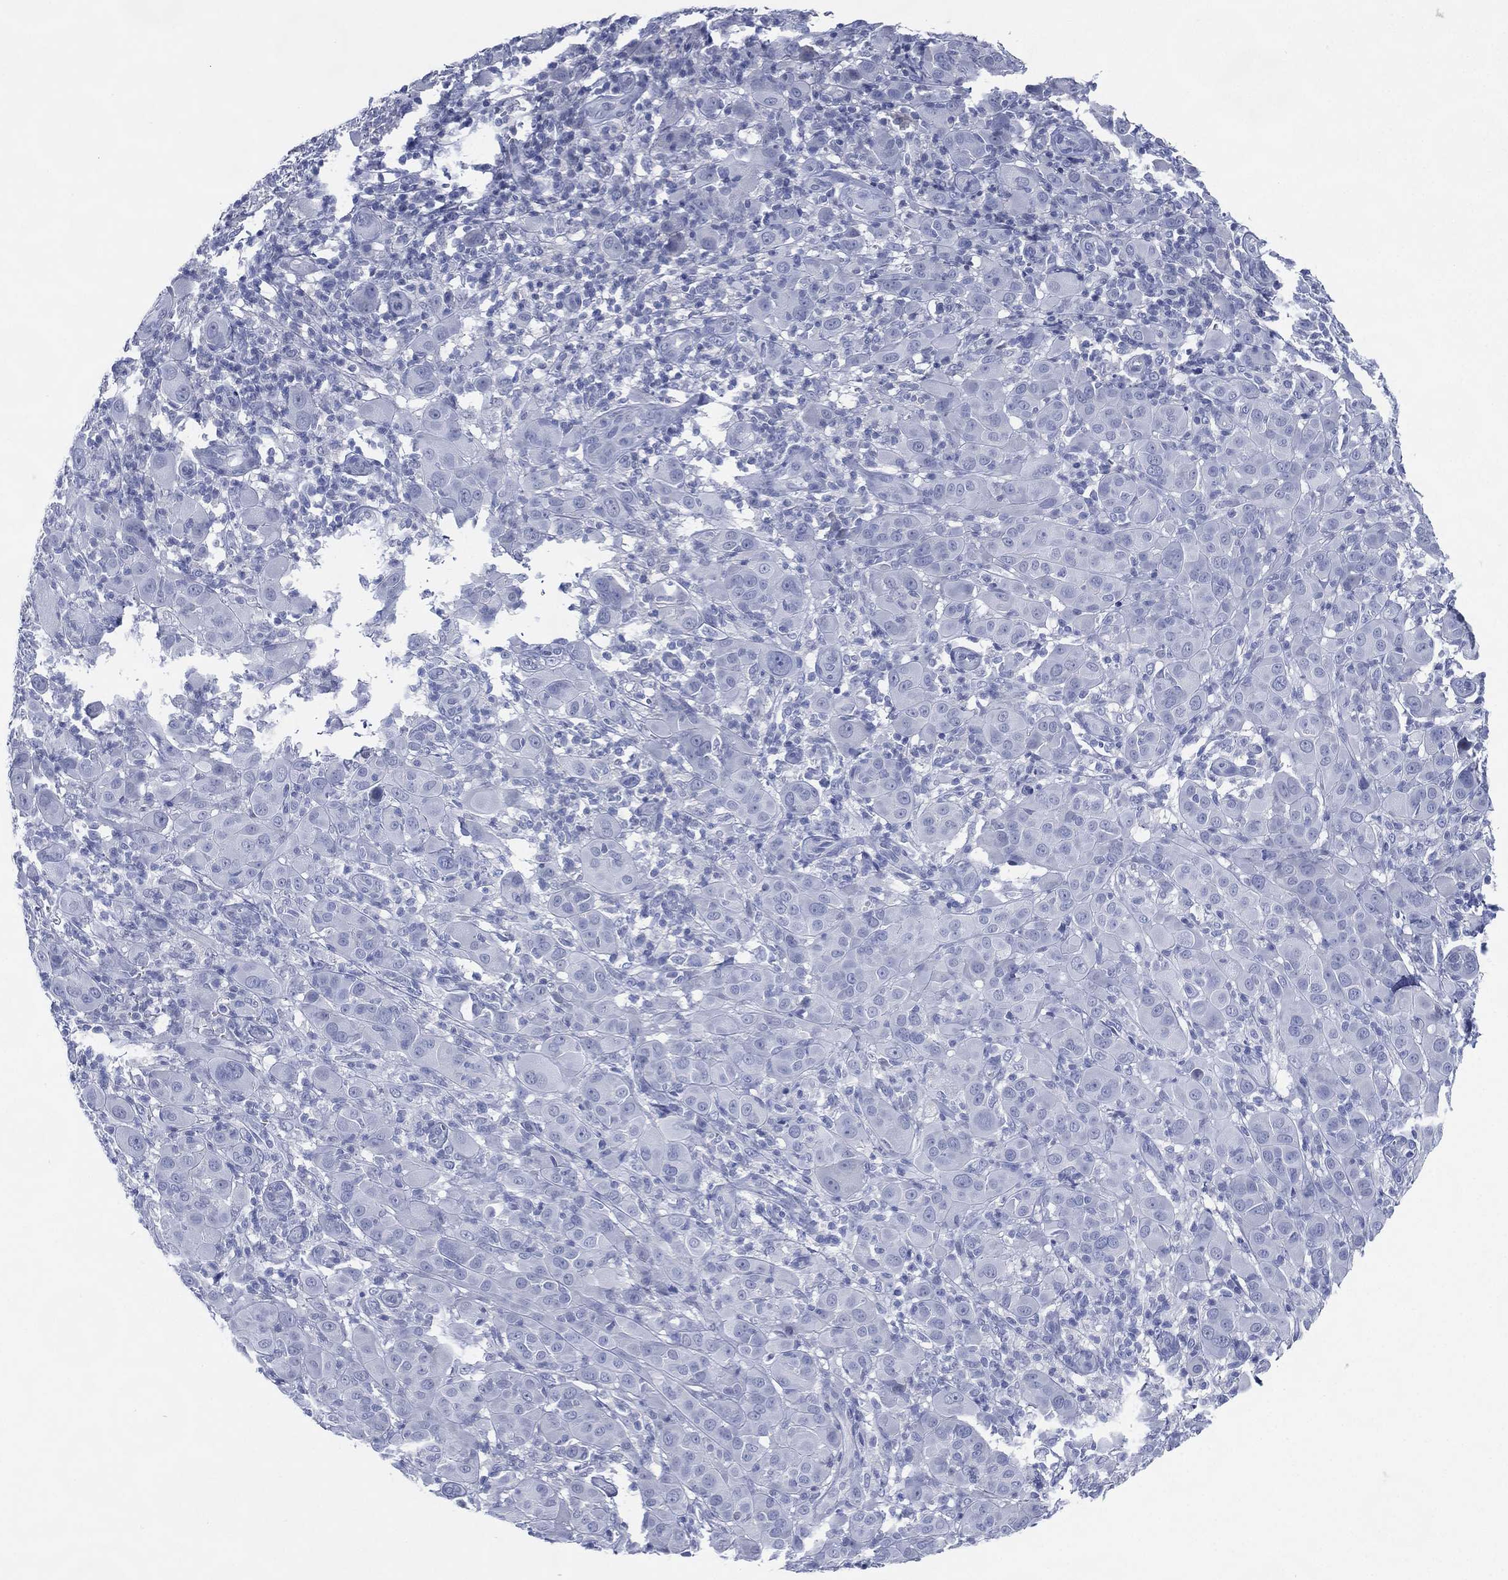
{"staining": {"intensity": "negative", "quantity": "none", "location": "none"}, "tissue": "melanoma", "cell_type": "Tumor cells", "image_type": "cancer", "snomed": [{"axis": "morphology", "description": "Malignant melanoma, NOS"}, {"axis": "topography", "description": "Skin"}], "caption": "Tumor cells show no significant positivity in malignant melanoma.", "gene": "TMEM247", "patient": {"sex": "female", "age": 87}}